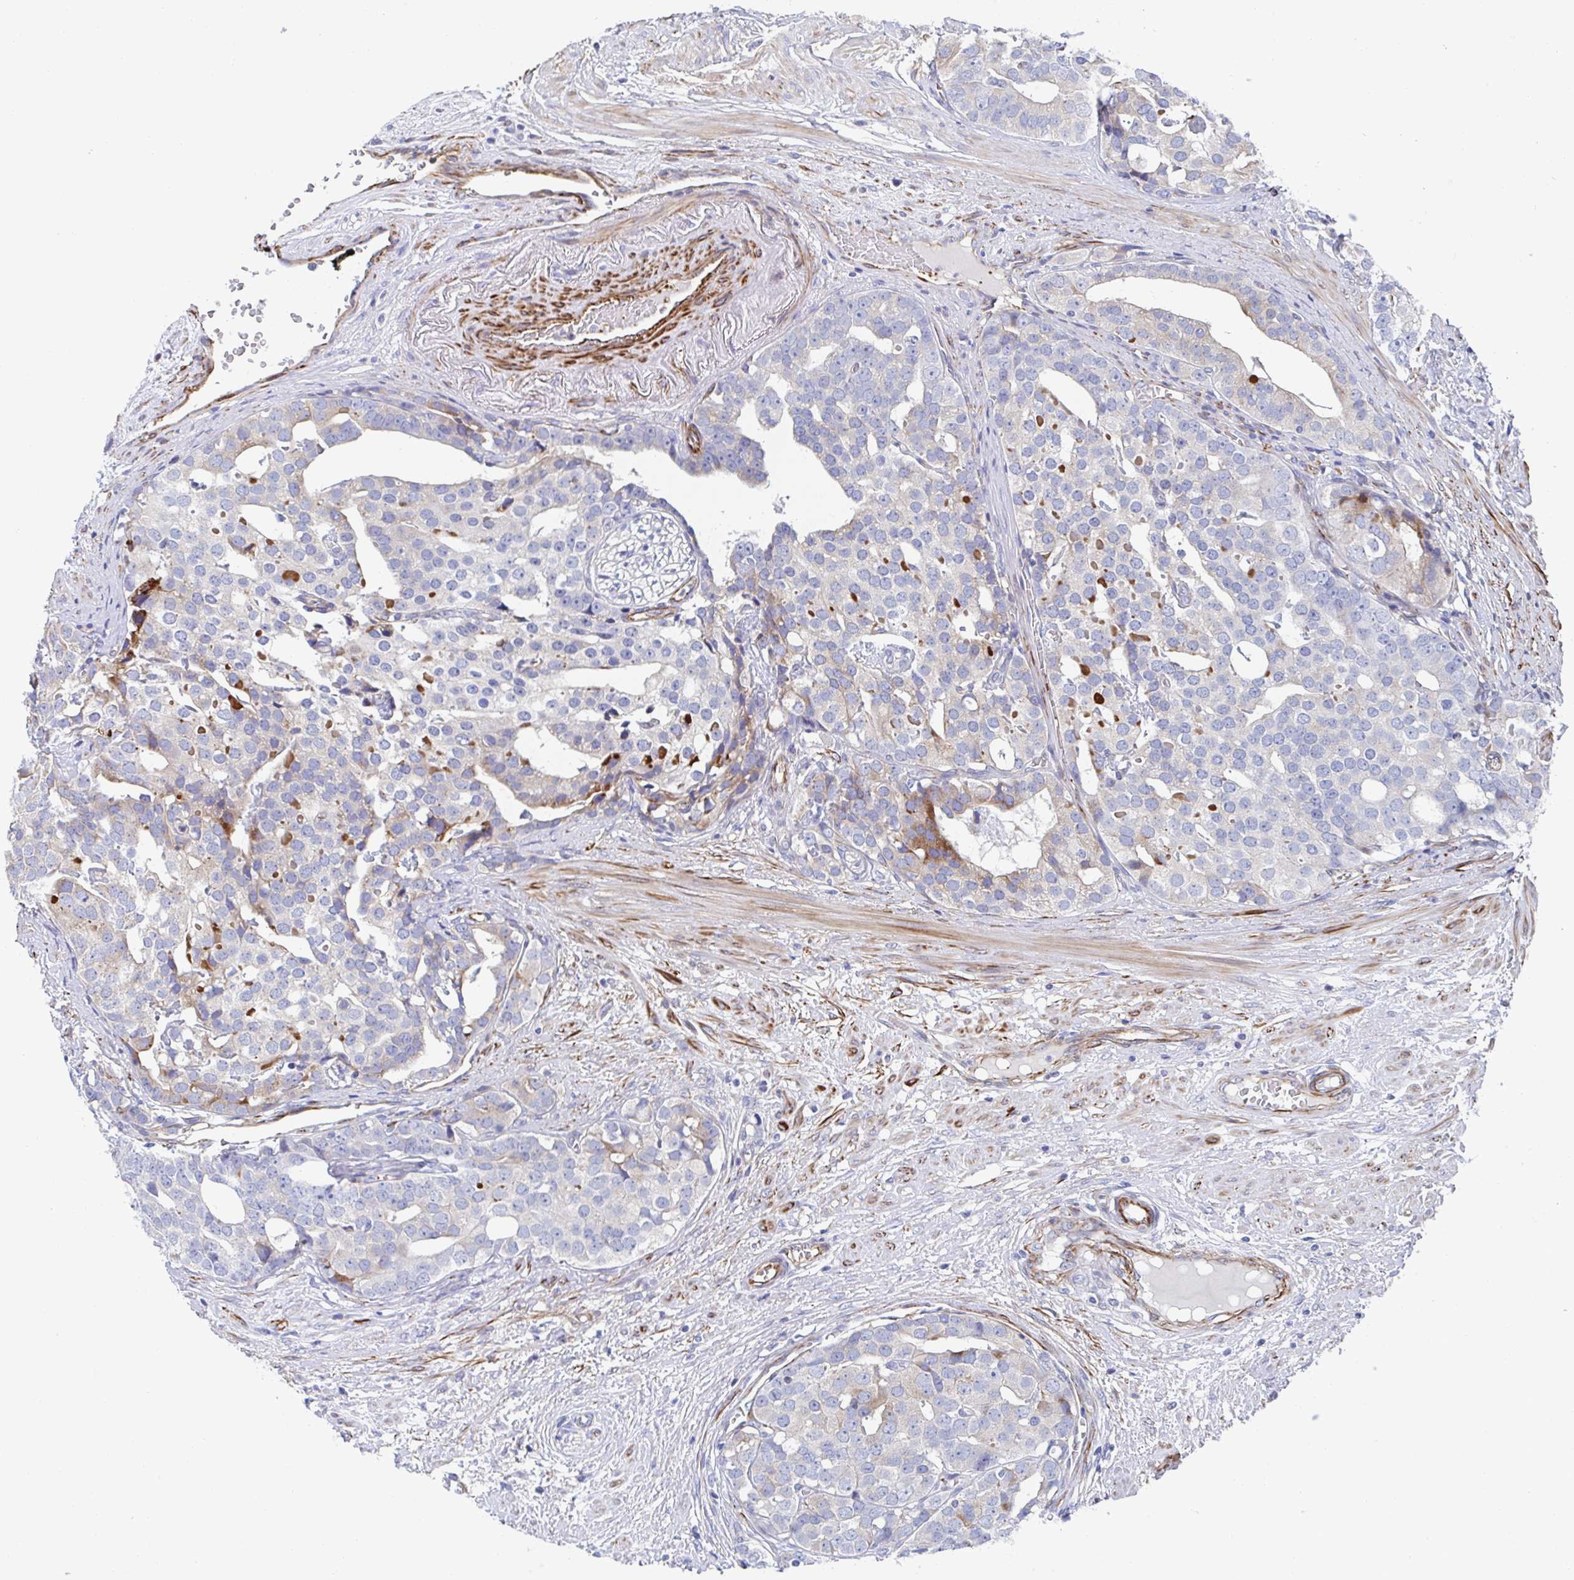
{"staining": {"intensity": "weak", "quantity": "<25%", "location": "cytoplasmic/membranous"}, "tissue": "prostate cancer", "cell_type": "Tumor cells", "image_type": "cancer", "snomed": [{"axis": "morphology", "description": "Adenocarcinoma, High grade"}, {"axis": "topography", "description": "Prostate"}], "caption": "IHC photomicrograph of high-grade adenocarcinoma (prostate) stained for a protein (brown), which shows no expression in tumor cells.", "gene": "KLC3", "patient": {"sex": "male", "age": 71}}